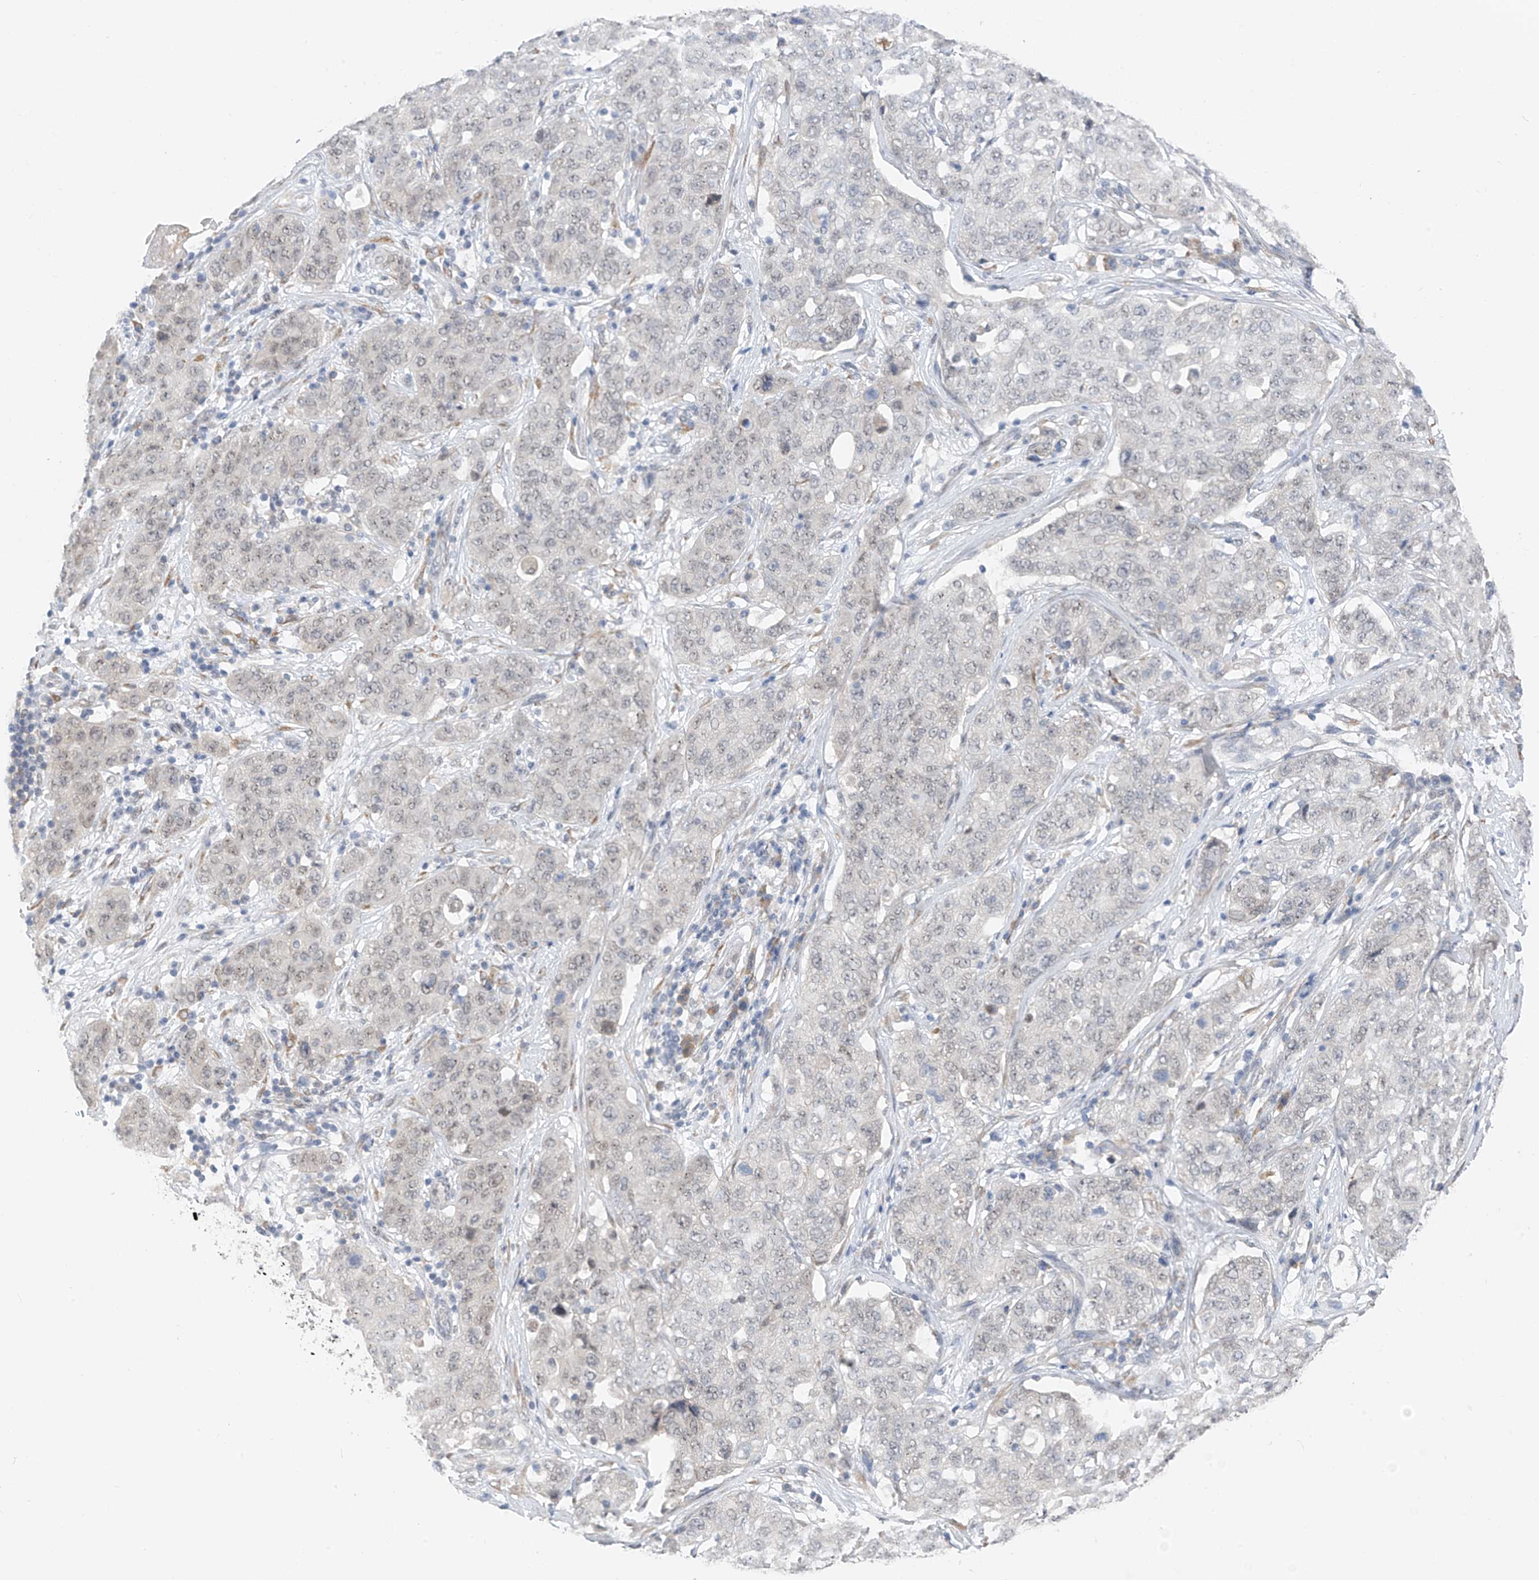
{"staining": {"intensity": "weak", "quantity": "<25%", "location": "nuclear"}, "tissue": "stomach cancer", "cell_type": "Tumor cells", "image_type": "cancer", "snomed": [{"axis": "morphology", "description": "Normal tissue, NOS"}, {"axis": "morphology", "description": "Adenocarcinoma, NOS"}, {"axis": "topography", "description": "Lymph node"}, {"axis": "topography", "description": "Stomach"}], "caption": "The histopathology image shows no significant positivity in tumor cells of stomach cancer (adenocarcinoma).", "gene": "CYP4V2", "patient": {"sex": "male", "age": 48}}